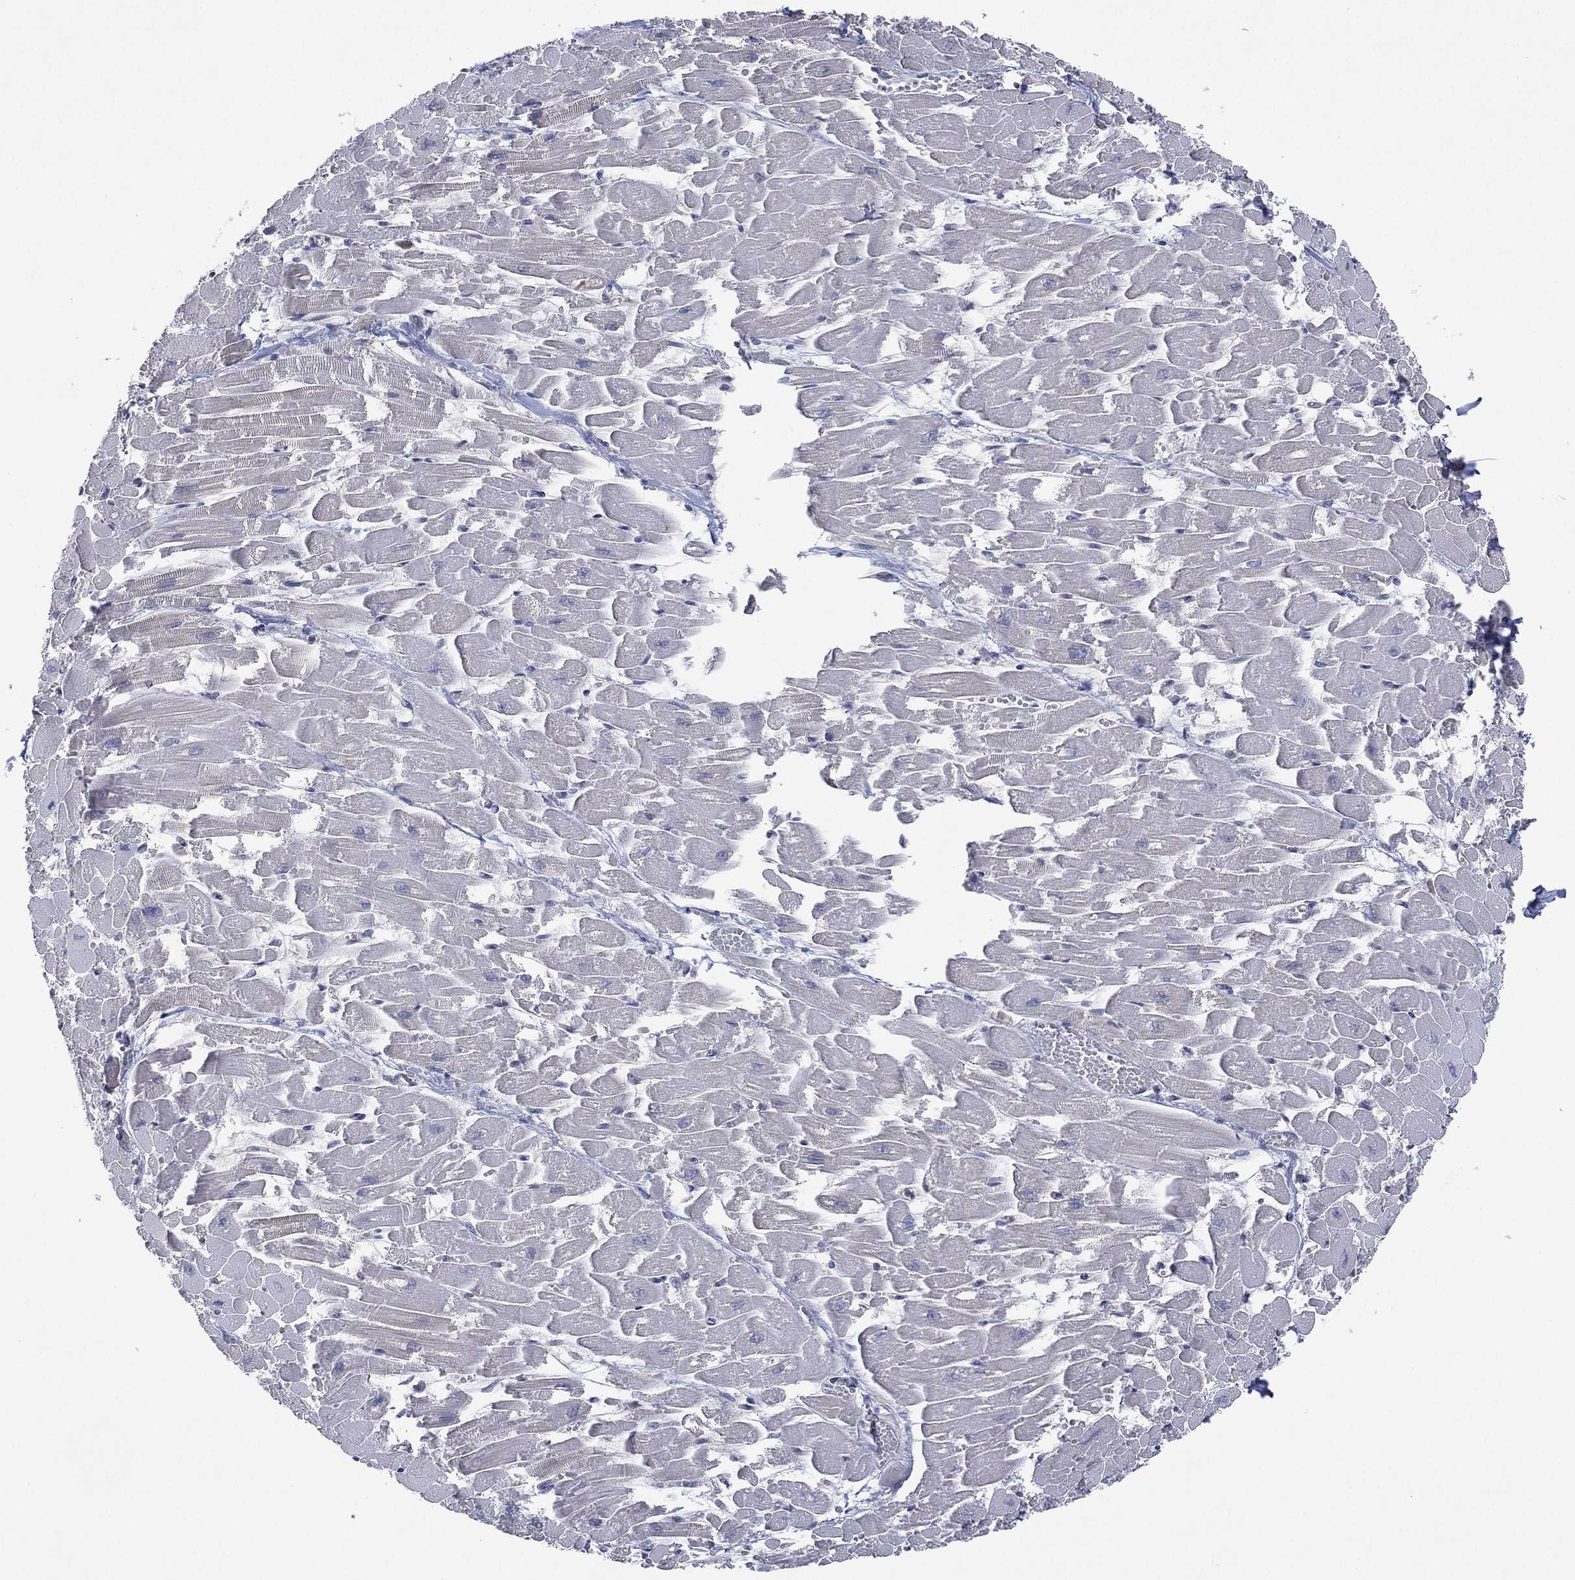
{"staining": {"intensity": "negative", "quantity": "none", "location": "none"}, "tissue": "heart muscle", "cell_type": "Cardiomyocytes", "image_type": "normal", "snomed": [{"axis": "morphology", "description": "Normal tissue, NOS"}, {"axis": "topography", "description": "Heart"}], "caption": "An IHC micrograph of normal heart muscle is shown. There is no staining in cardiomyocytes of heart muscle.", "gene": "FLI1", "patient": {"sex": "female", "age": 52}}